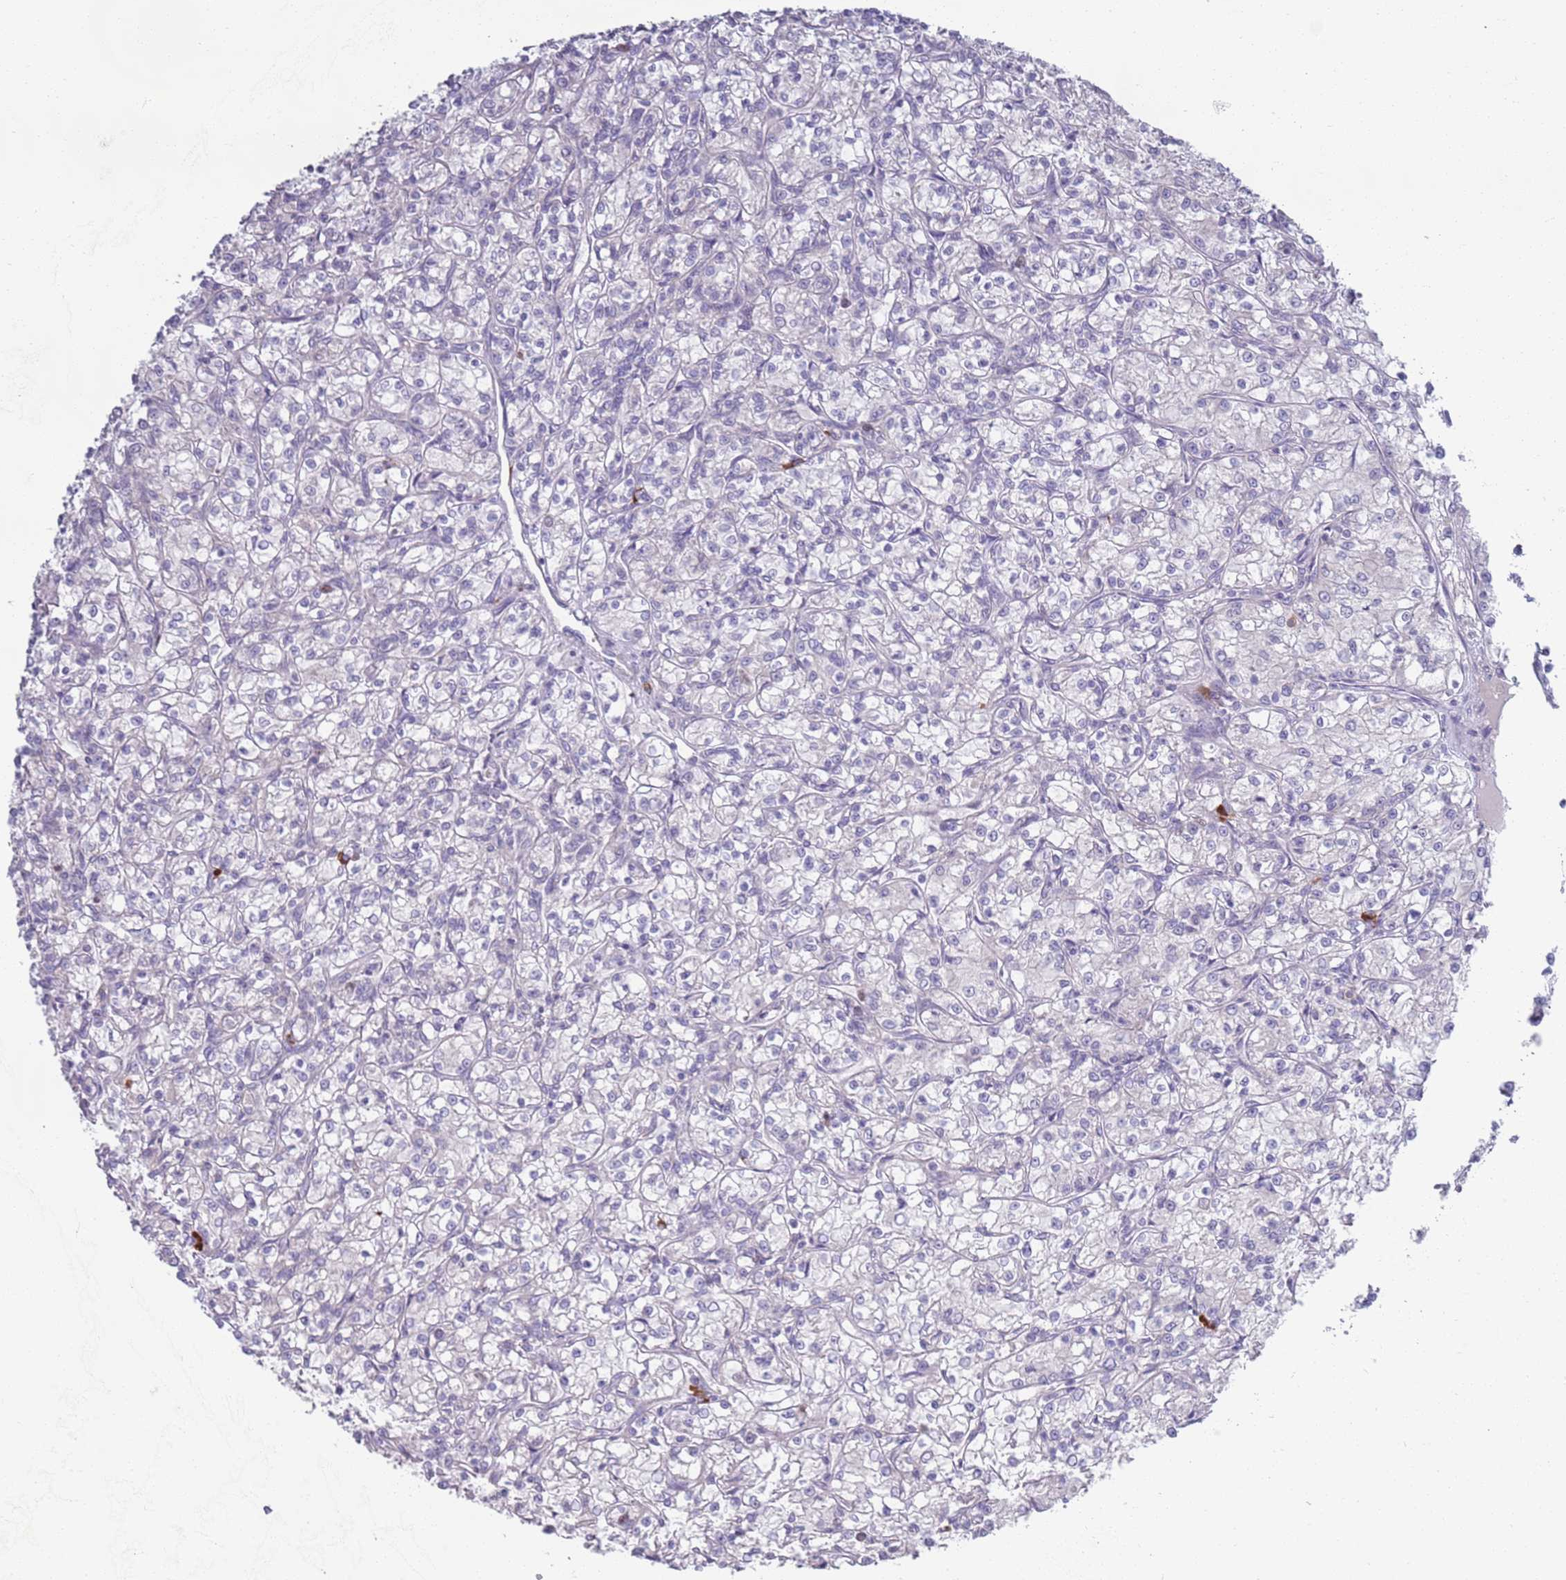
{"staining": {"intensity": "negative", "quantity": "none", "location": "none"}, "tissue": "renal cancer", "cell_type": "Tumor cells", "image_type": "cancer", "snomed": [{"axis": "morphology", "description": "Adenocarcinoma, NOS"}, {"axis": "topography", "description": "Kidney"}], "caption": "Immunohistochemical staining of renal cancer (adenocarcinoma) reveals no significant expression in tumor cells.", "gene": "LTB", "patient": {"sex": "female", "age": 59}}